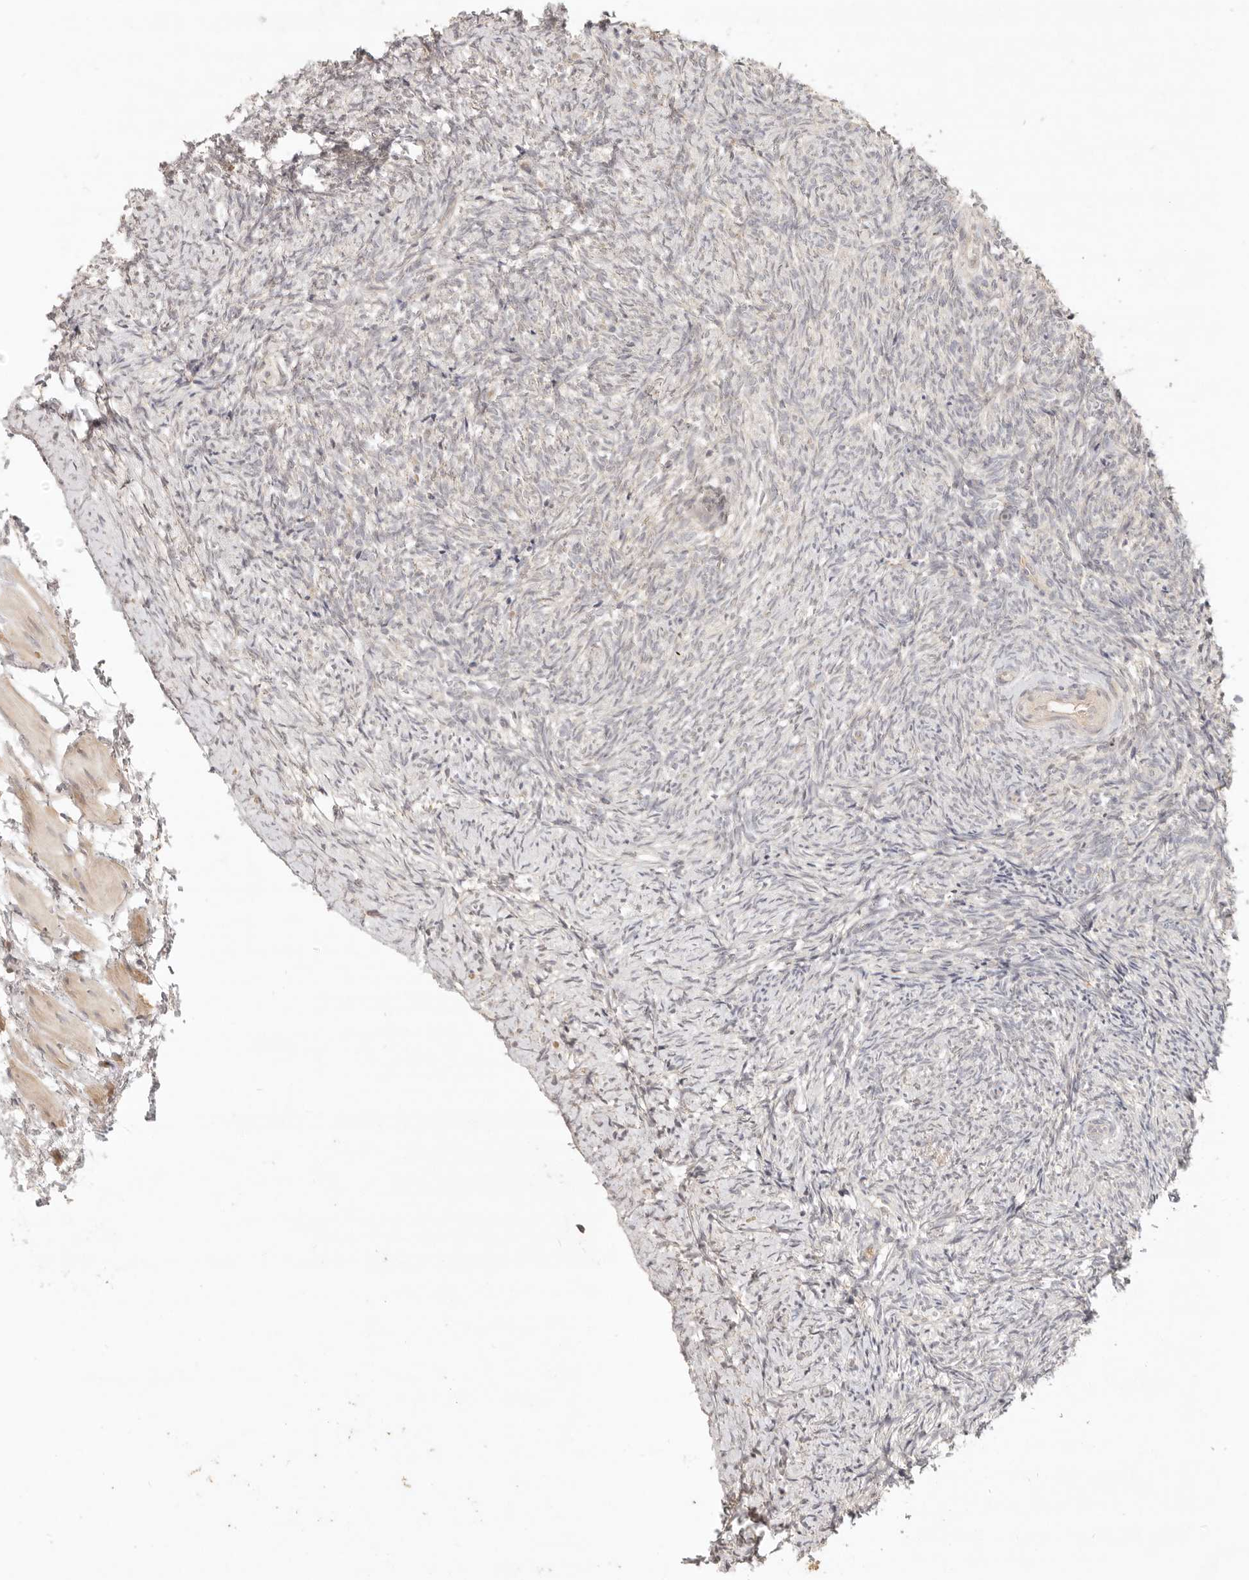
{"staining": {"intensity": "moderate", "quantity": ">75%", "location": "cytoplasmic/membranous"}, "tissue": "ovary", "cell_type": "Follicle cells", "image_type": "normal", "snomed": [{"axis": "morphology", "description": "Normal tissue, NOS"}, {"axis": "topography", "description": "Ovary"}], "caption": "Approximately >75% of follicle cells in benign ovary reveal moderate cytoplasmic/membranous protein expression as visualized by brown immunohistochemical staining.", "gene": "UBXN11", "patient": {"sex": "female", "age": 41}}